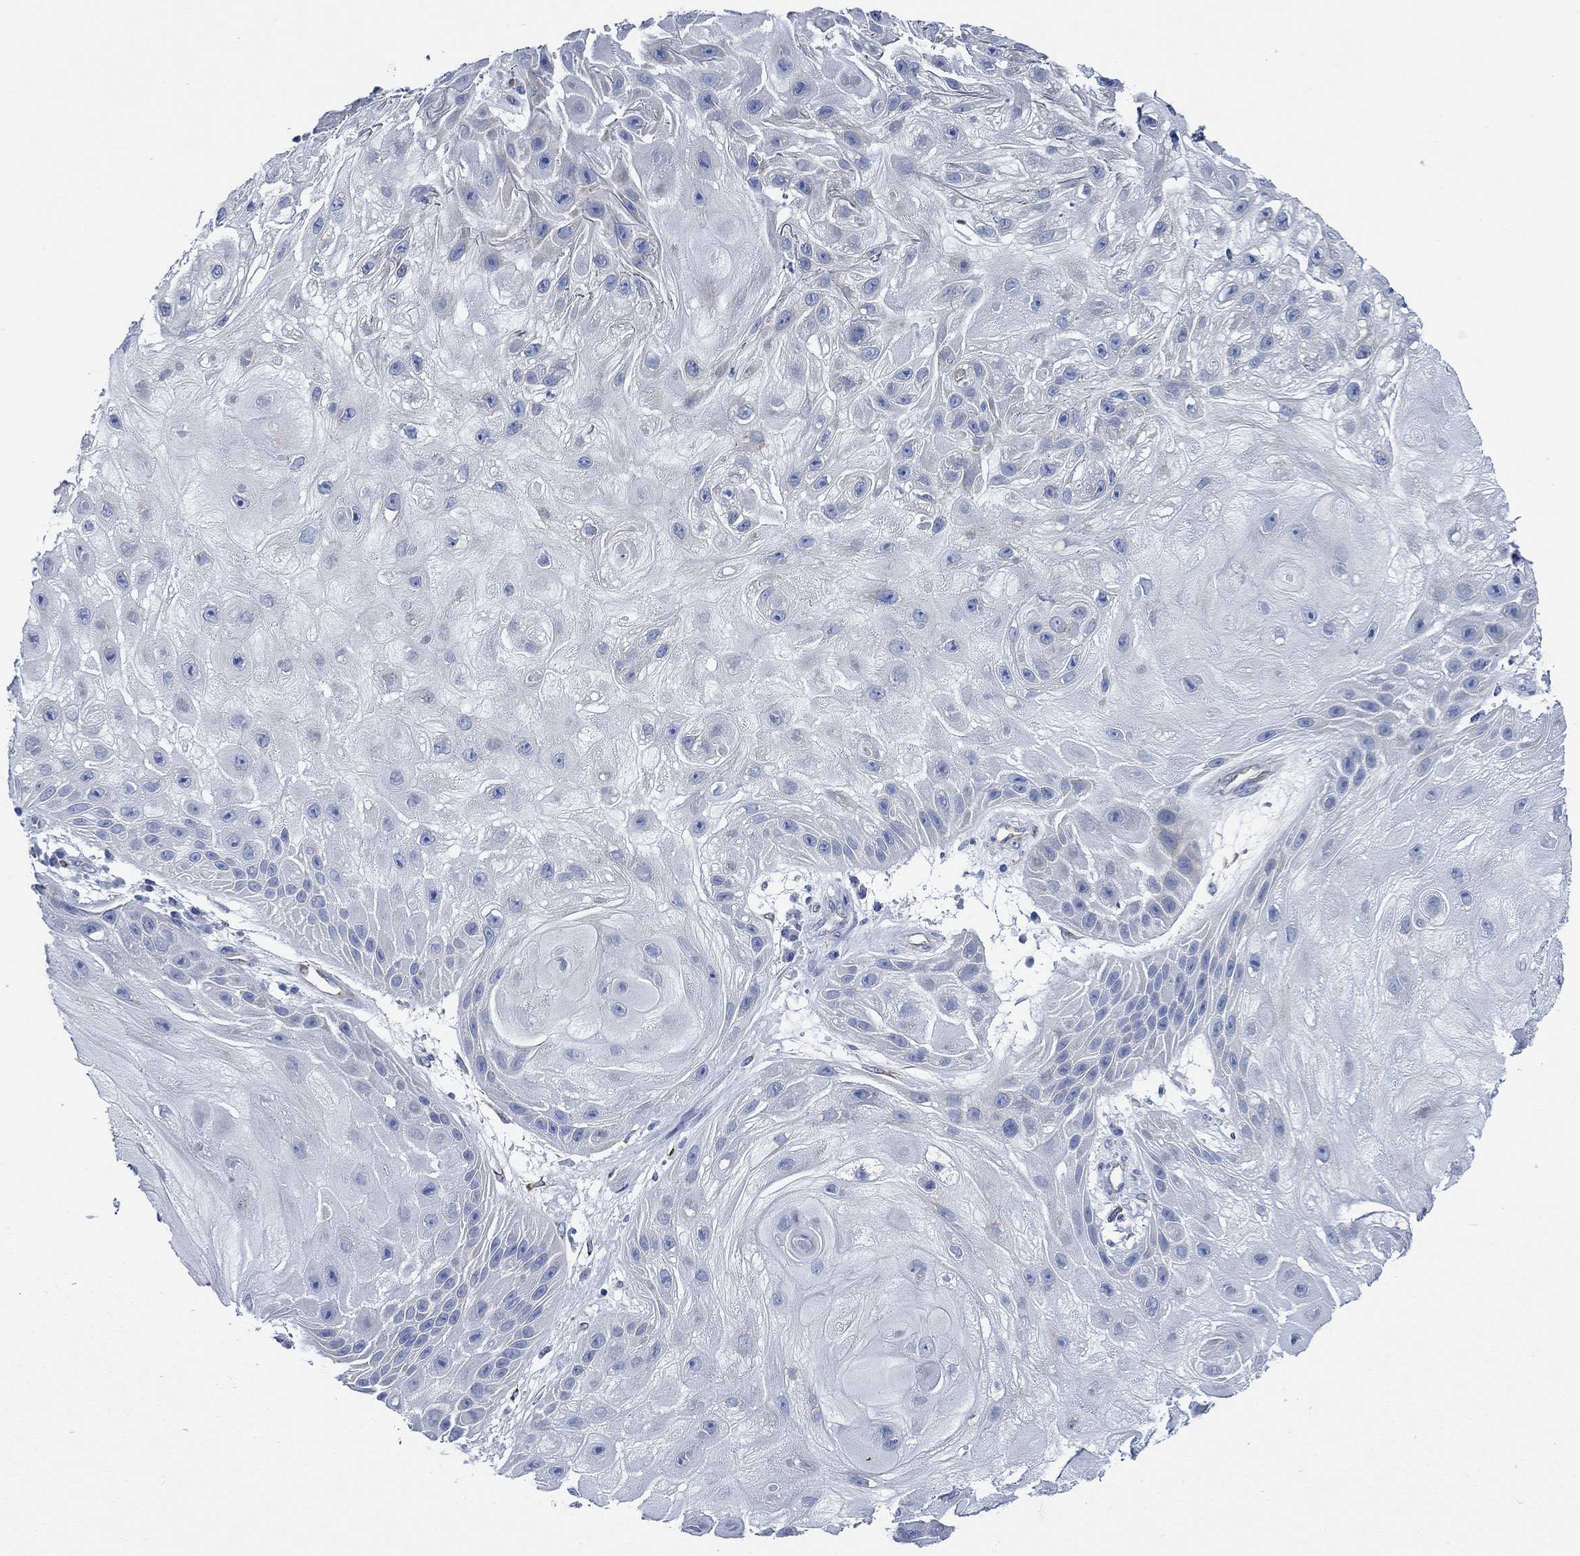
{"staining": {"intensity": "negative", "quantity": "none", "location": "none"}, "tissue": "skin cancer", "cell_type": "Tumor cells", "image_type": "cancer", "snomed": [{"axis": "morphology", "description": "Normal tissue, NOS"}, {"axis": "morphology", "description": "Squamous cell carcinoma, NOS"}, {"axis": "topography", "description": "Skin"}], "caption": "Immunohistochemical staining of human skin cancer (squamous cell carcinoma) displays no significant positivity in tumor cells. The staining is performed using DAB brown chromogen with nuclei counter-stained in using hematoxylin.", "gene": "HECW2", "patient": {"sex": "male", "age": 79}}